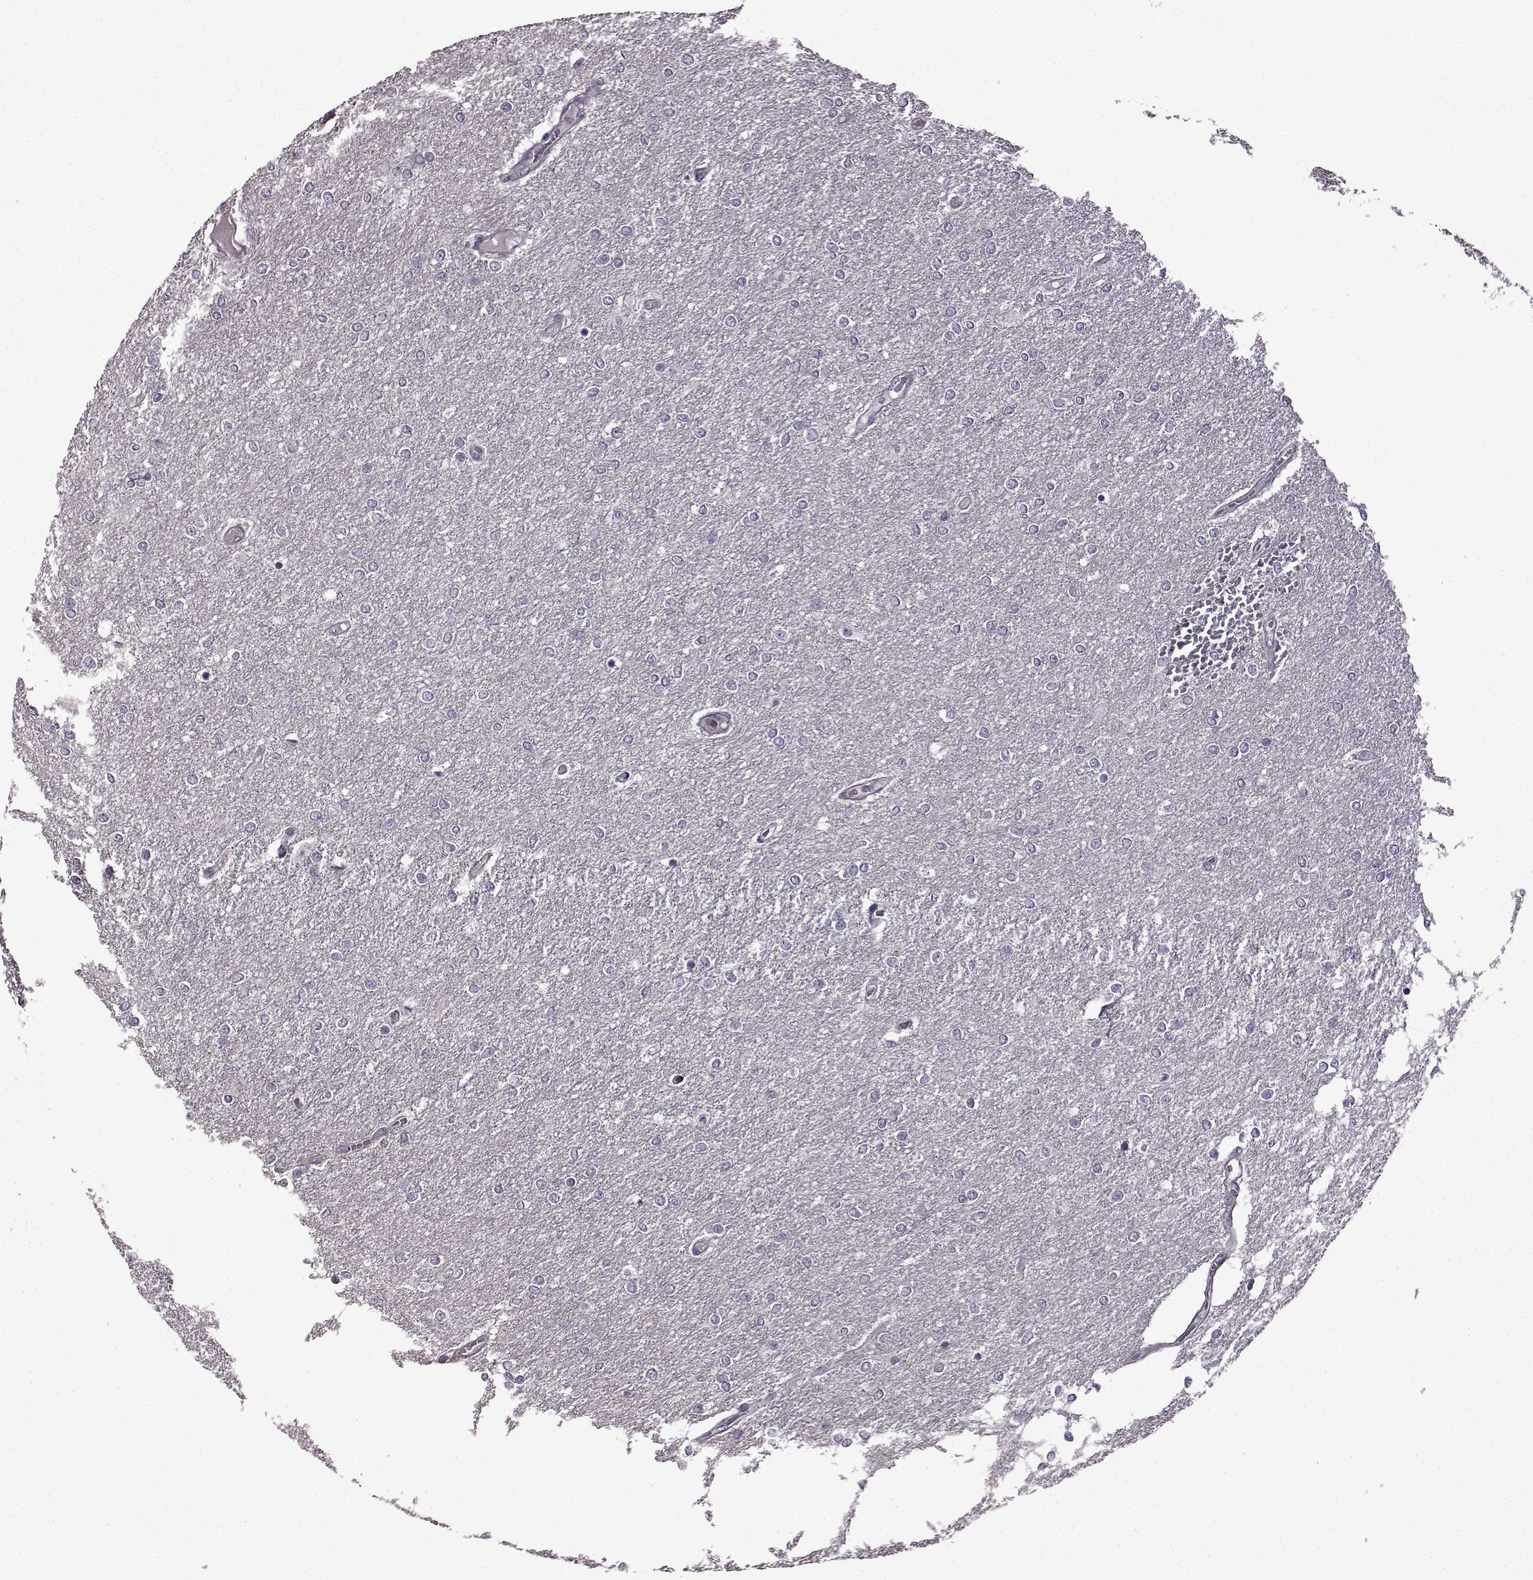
{"staining": {"intensity": "negative", "quantity": "none", "location": "none"}, "tissue": "glioma", "cell_type": "Tumor cells", "image_type": "cancer", "snomed": [{"axis": "morphology", "description": "Glioma, malignant, High grade"}, {"axis": "topography", "description": "Brain"}], "caption": "DAB (3,3'-diaminobenzidine) immunohistochemical staining of glioma reveals no significant positivity in tumor cells.", "gene": "EDDM3B", "patient": {"sex": "female", "age": 61}}